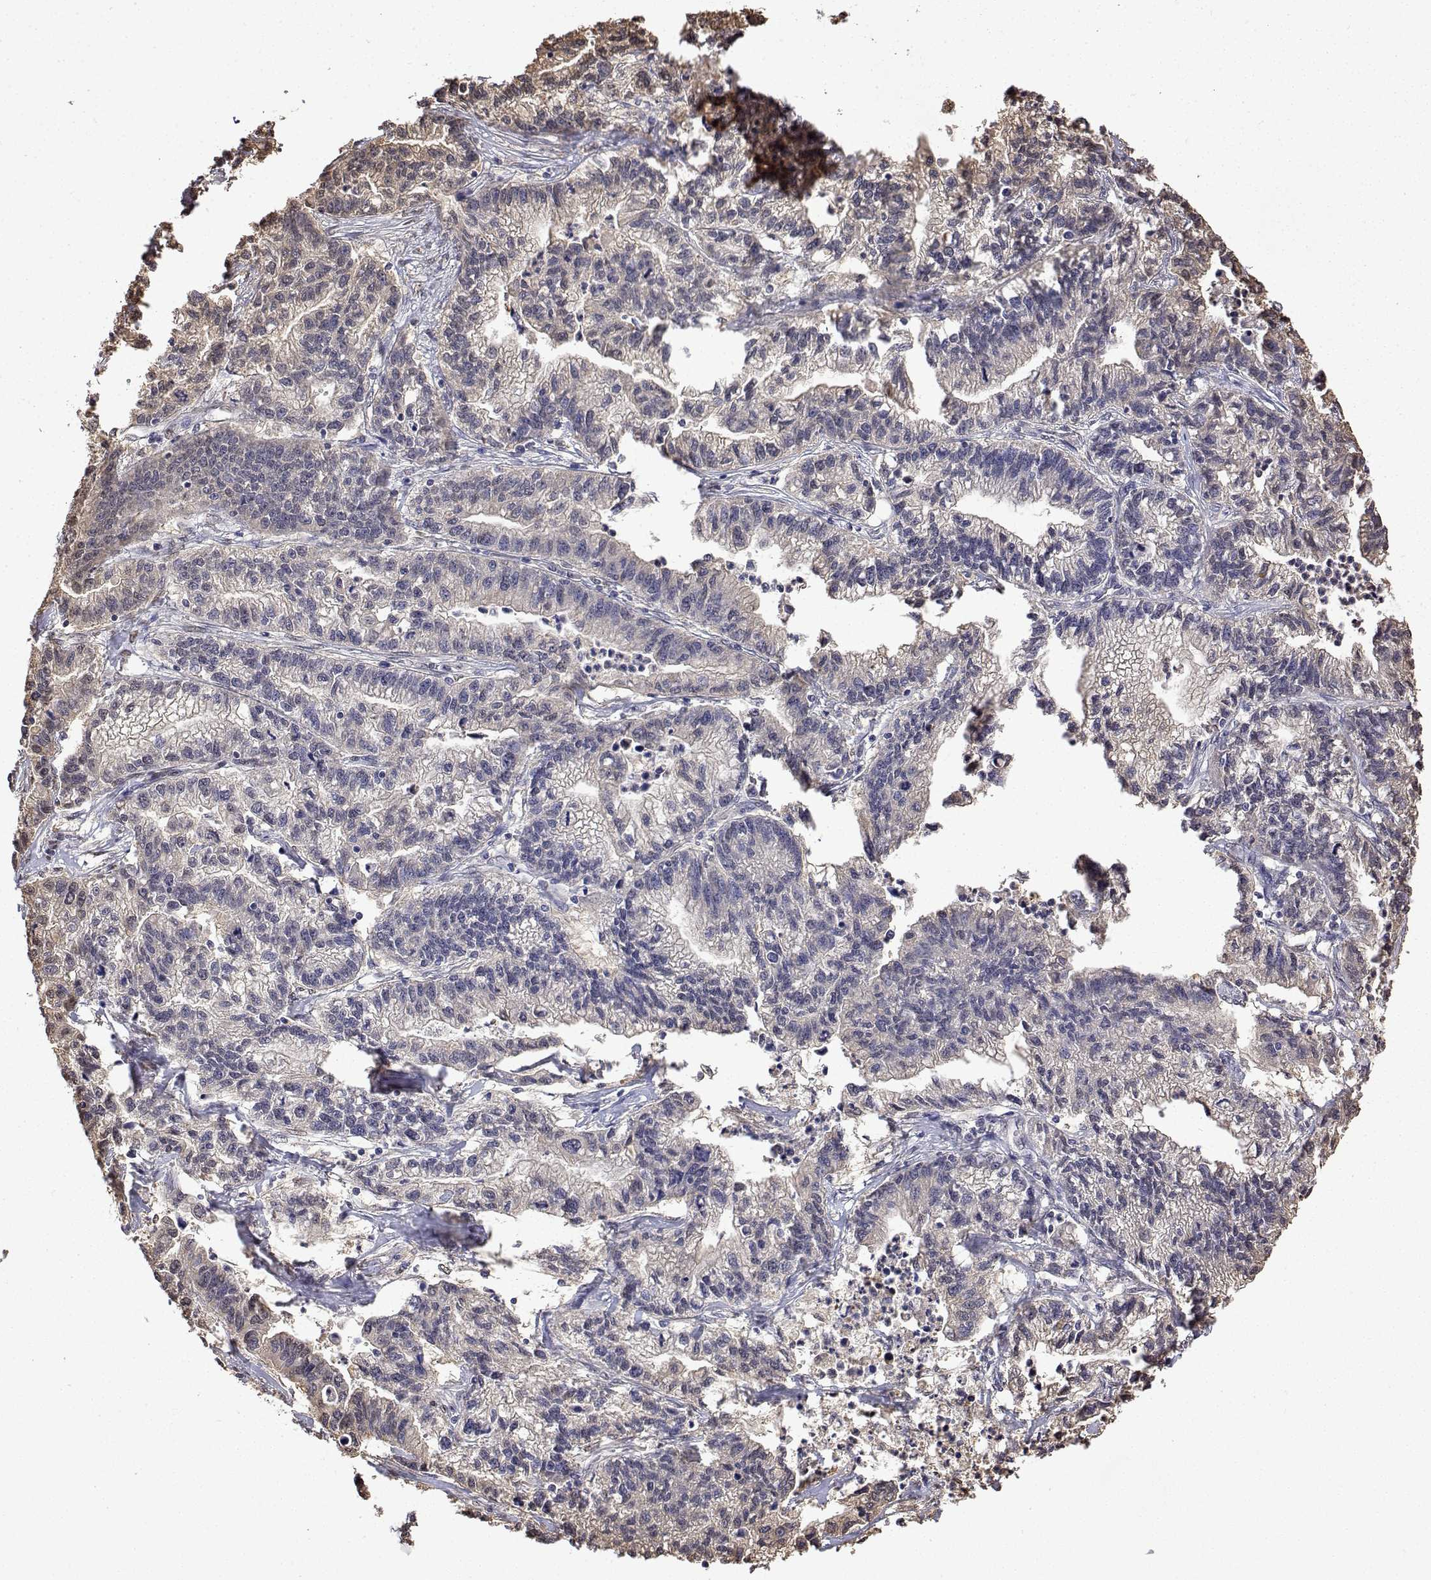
{"staining": {"intensity": "negative", "quantity": "none", "location": "none"}, "tissue": "stomach cancer", "cell_type": "Tumor cells", "image_type": "cancer", "snomed": [{"axis": "morphology", "description": "Adenocarcinoma, NOS"}, {"axis": "topography", "description": "Stomach"}], "caption": "The micrograph exhibits no significant expression in tumor cells of stomach cancer.", "gene": "TPI1", "patient": {"sex": "male", "age": 83}}